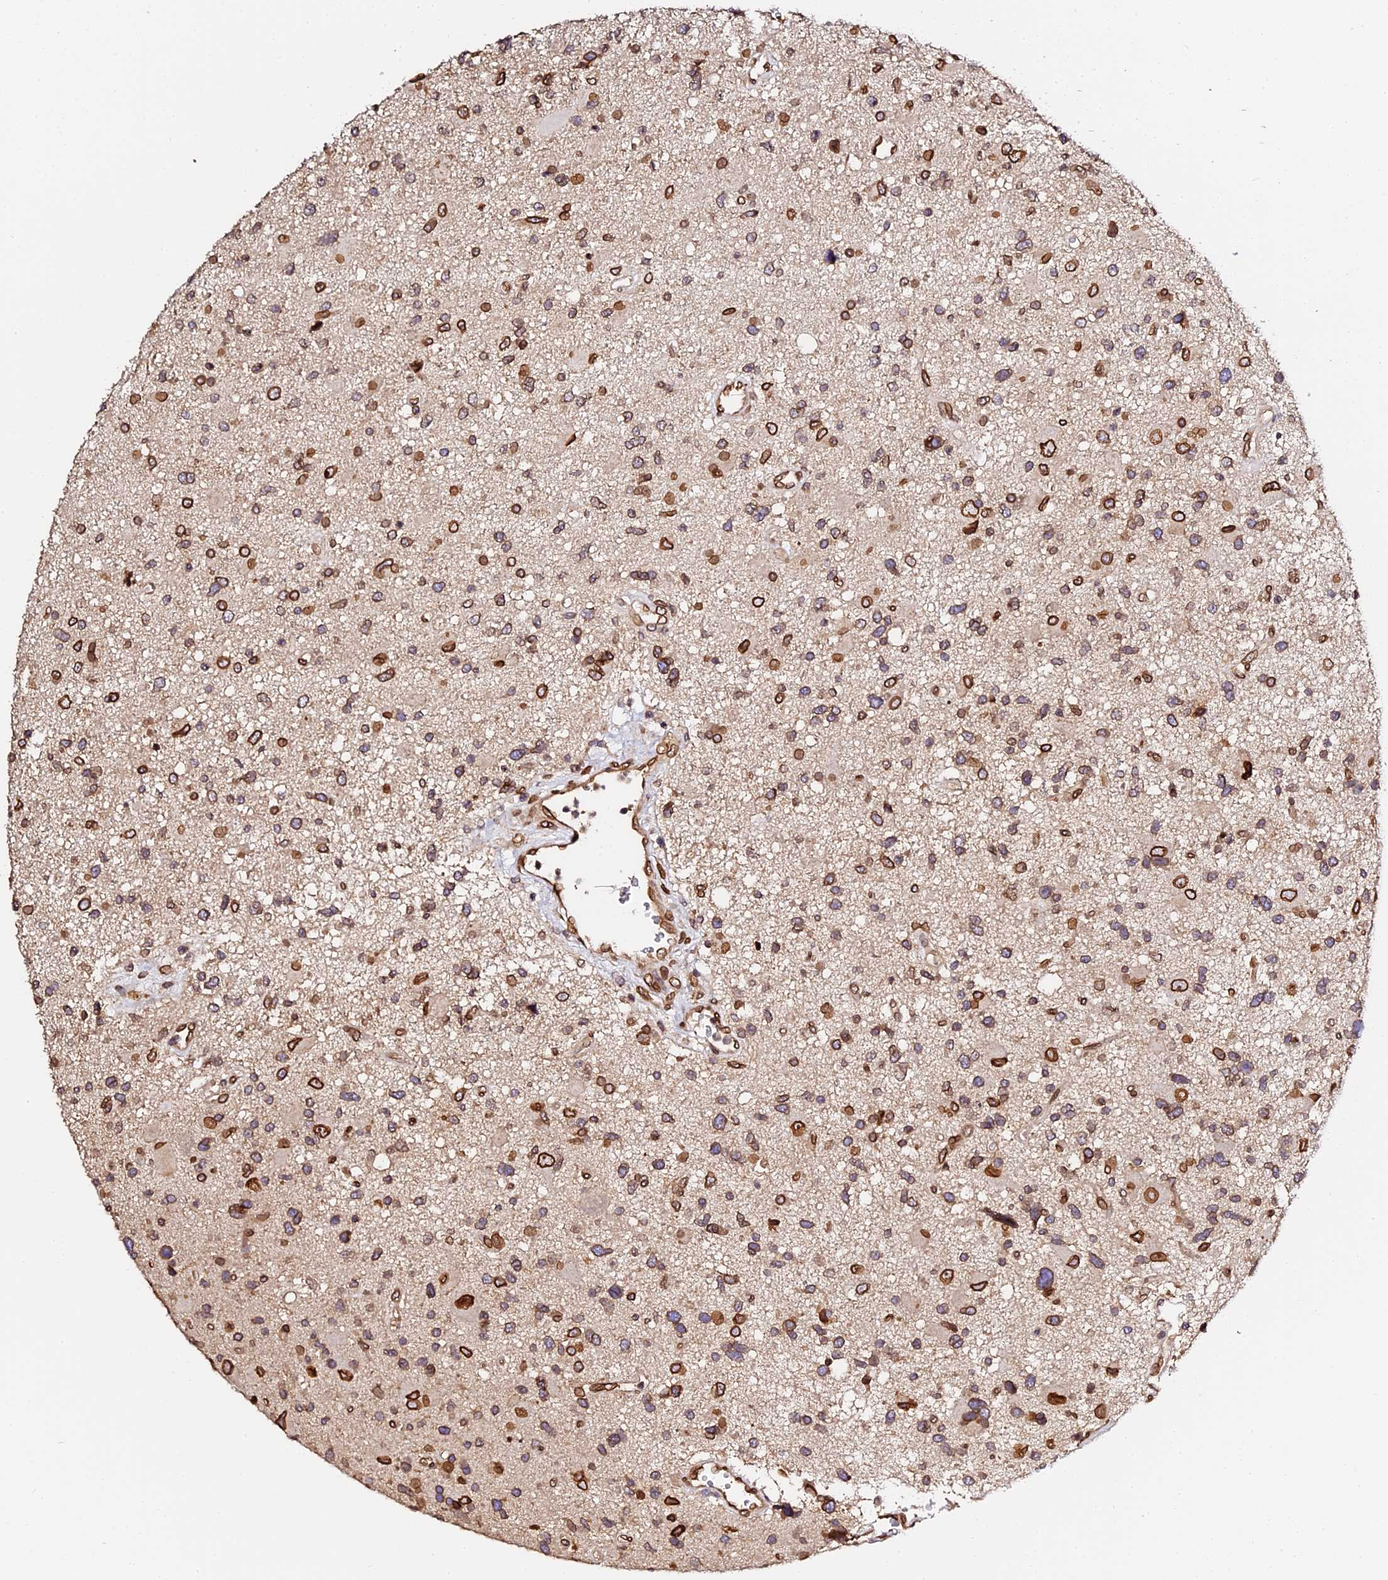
{"staining": {"intensity": "strong", "quantity": ">75%", "location": "cytoplasmic/membranous,nuclear"}, "tissue": "glioma", "cell_type": "Tumor cells", "image_type": "cancer", "snomed": [{"axis": "morphology", "description": "Glioma, malignant, High grade"}, {"axis": "topography", "description": "Brain"}], "caption": "Immunohistochemical staining of human glioma shows high levels of strong cytoplasmic/membranous and nuclear protein staining in approximately >75% of tumor cells.", "gene": "ANAPC5", "patient": {"sex": "male", "age": 33}}